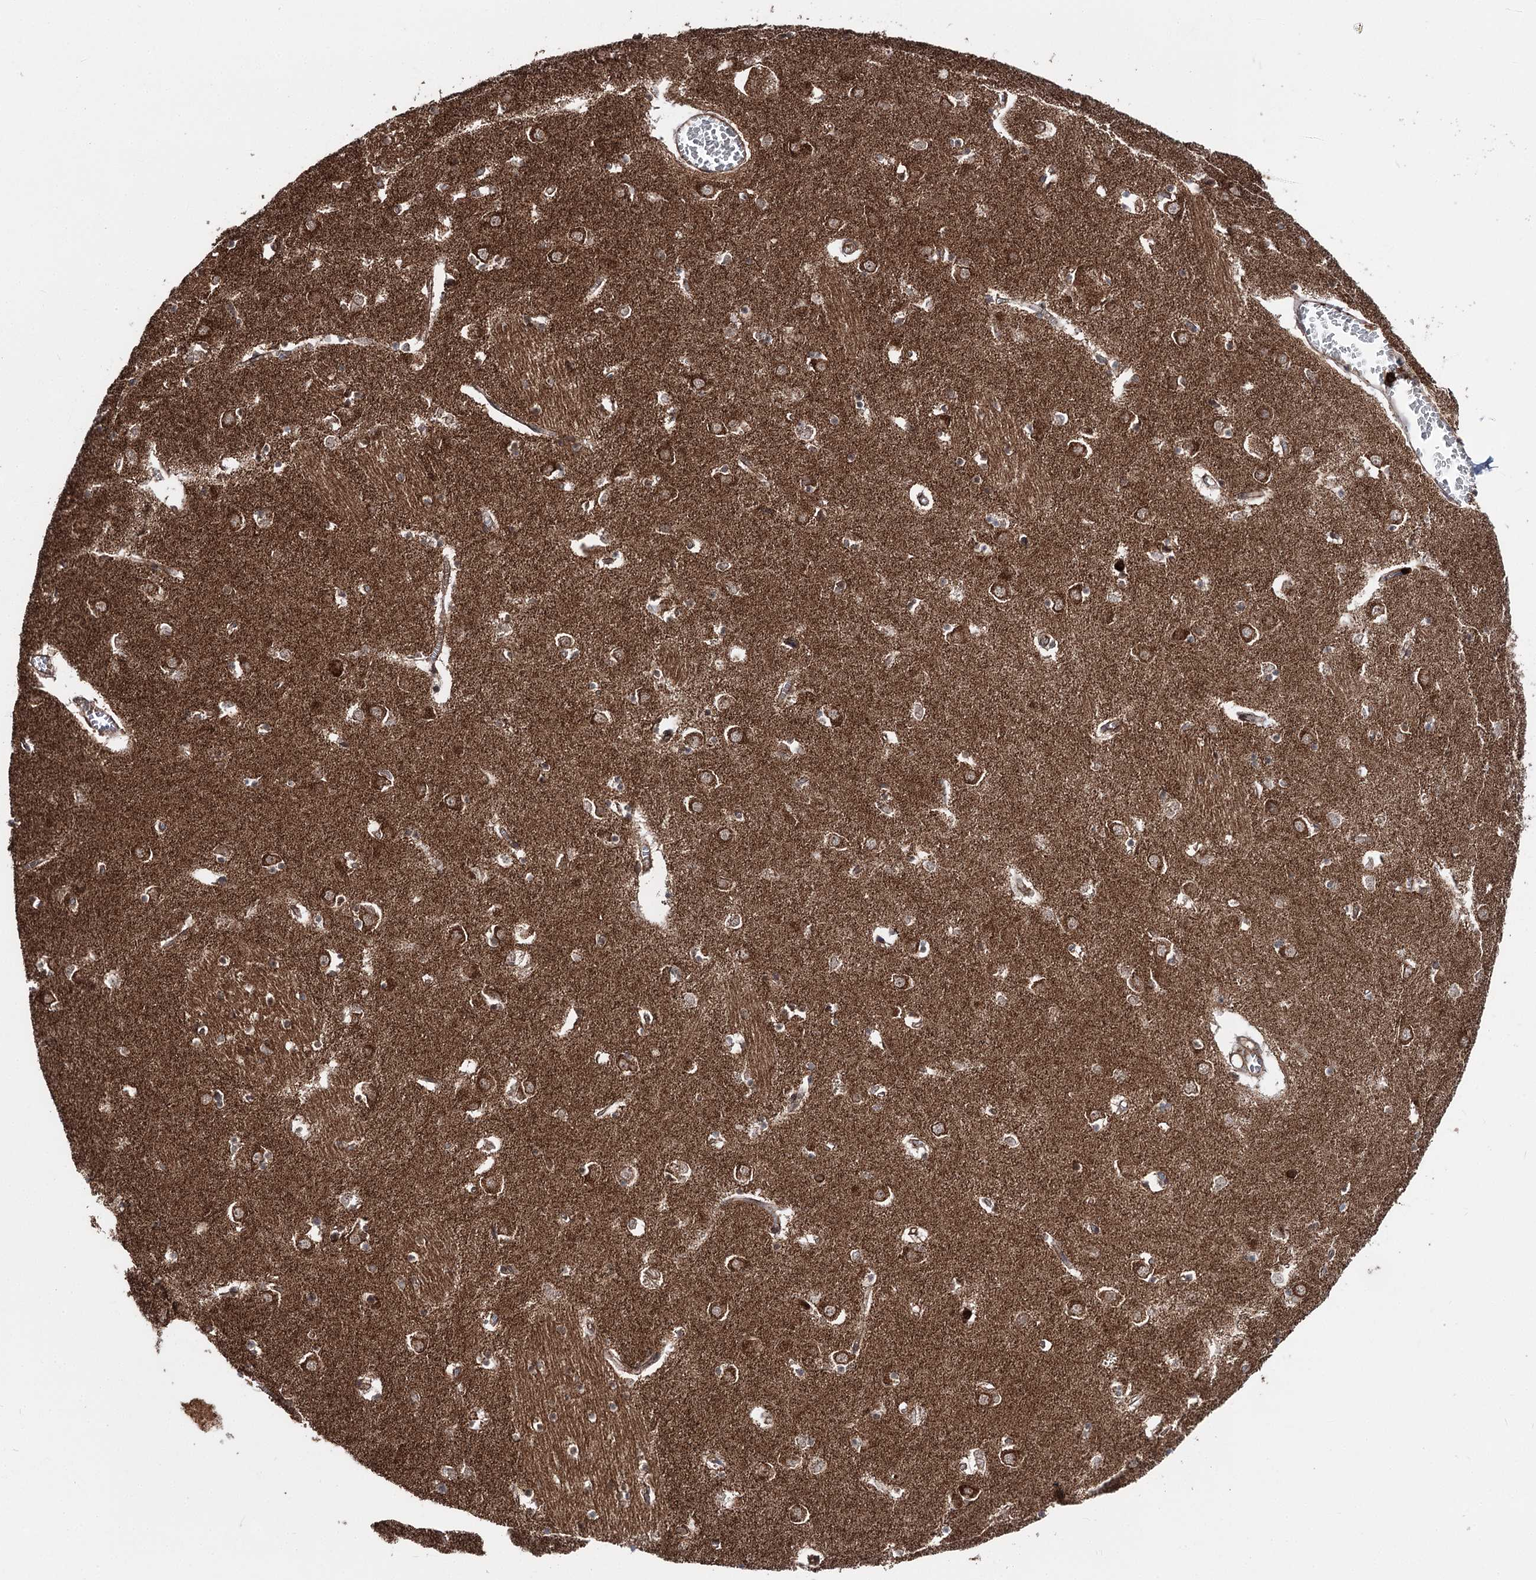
{"staining": {"intensity": "strong", "quantity": "25%-75%", "location": "cytoplasmic/membranous"}, "tissue": "caudate", "cell_type": "Glial cells", "image_type": "normal", "snomed": [{"axis": "morphology", "description": "Normal tissue, NOS"}, {"axis": "topography", "description": "Lateral ventricle wall"}], "caption": "This histopathology image shows normal caudate stained with immunohistochemistry (IHC) to label a protein in brown. The cytoplasmic/membranous of glial cells show strong positivity for the protein. Nuclei are counter-stained blue.", "gene": "FGFR1OP2", "patient": {"sex": "male", "age": 70}}